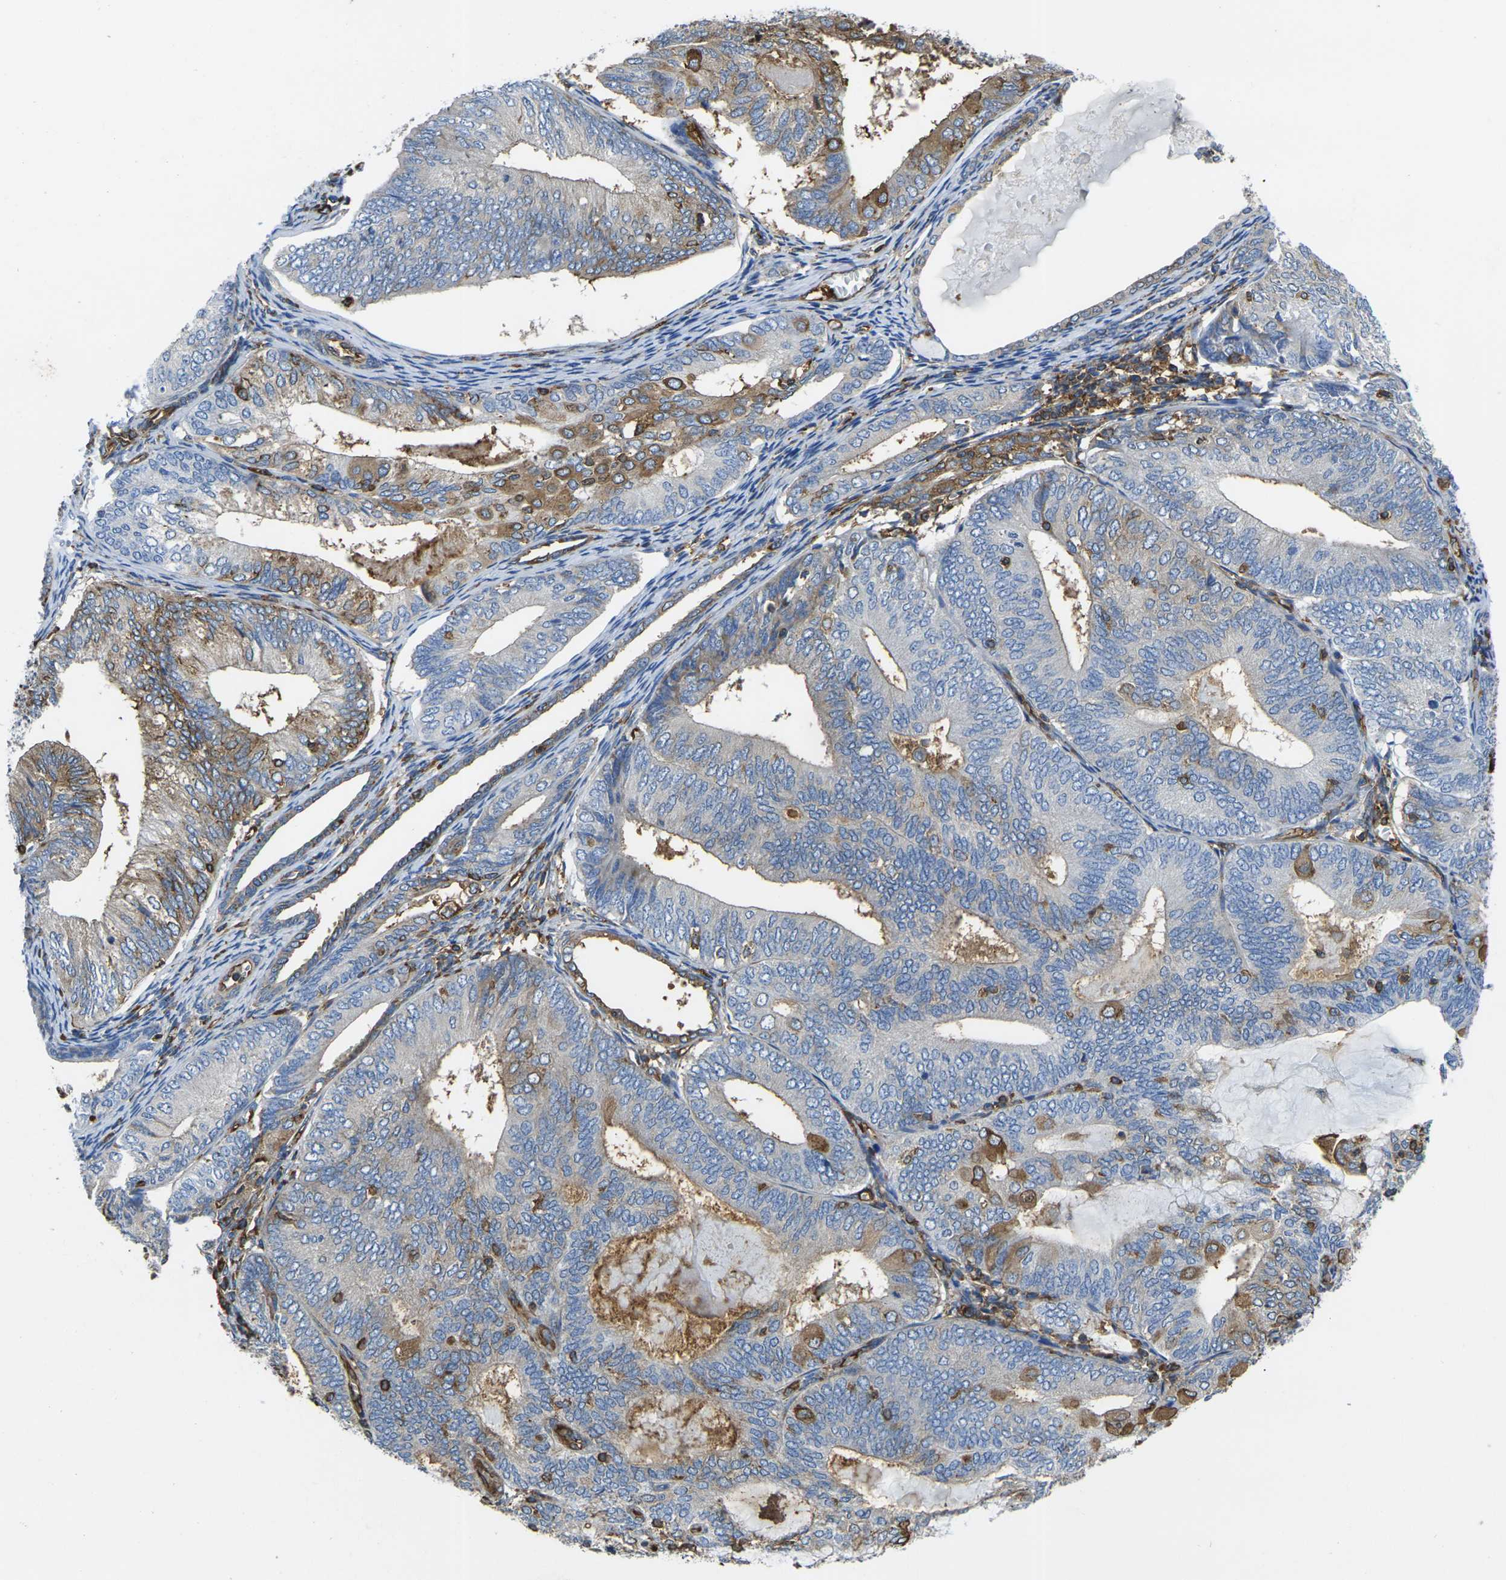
{"staining": {"intensity": "moderate", "quantity": "25%-75%", "location": "cytoplasmic/membranous"}, "tissue": "endometrial cancer", "cell_type": "Tumor cells", "image_type": "cancer", "snomed": [{"axis": "morphology", "description": "Adenocarcinoma, NOS"}, {"axis": "topography", "description": "Endometrium"}], "caption": "This is an image of immunohistochemistry staining of endometrial adenocarcinoma, which shows moderate staining in the cytoplasmic/membranous of tumor cells.", "gene": "FAM110D", "patient": {"sex": "female", "age": 81}}